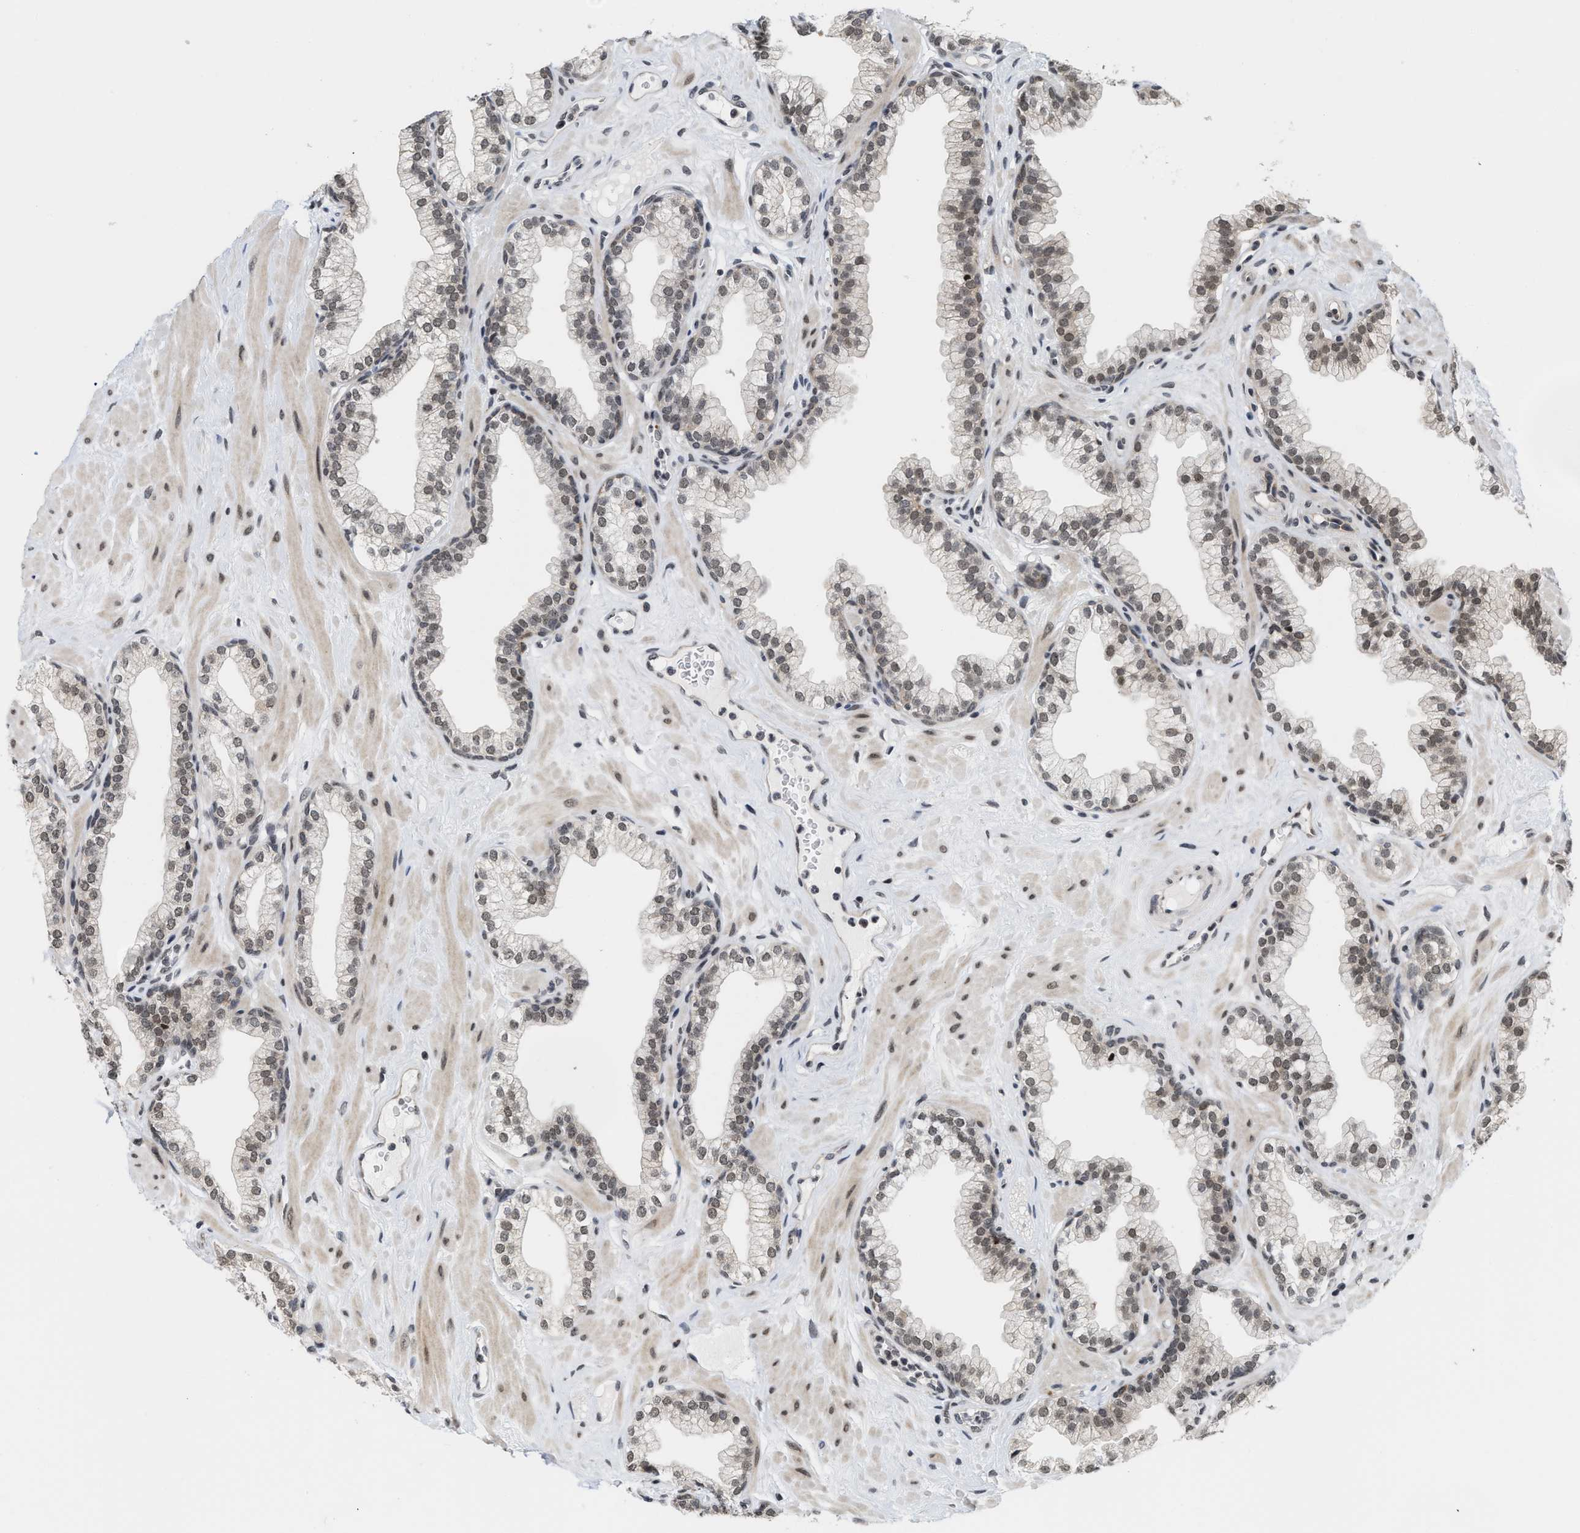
{"staining": {"intensity": "weak", "quantity": ">75%", "location": "nuclear"}, "tissue": "prostate", "cell_type": "Glandular cells", "image_type": "normal", "snomed": [{"axis": "morphology", "description": "Normal tissue, NOS"}, {"axis": "morphology", "description": "Urothelial carcinoma, Low grade"}, {"axis": "topography", "description": "Urinary bladder"}, {"axis": "topography", "description": "Prostate"}], "caption": "Immunohistochemical staining of benign human prostate demonstrates low levels of weak nuclear expression in about >75% of glandular cells.", "gene": "ANKRD6", "patient": {"sex": "male", "age": 60}}